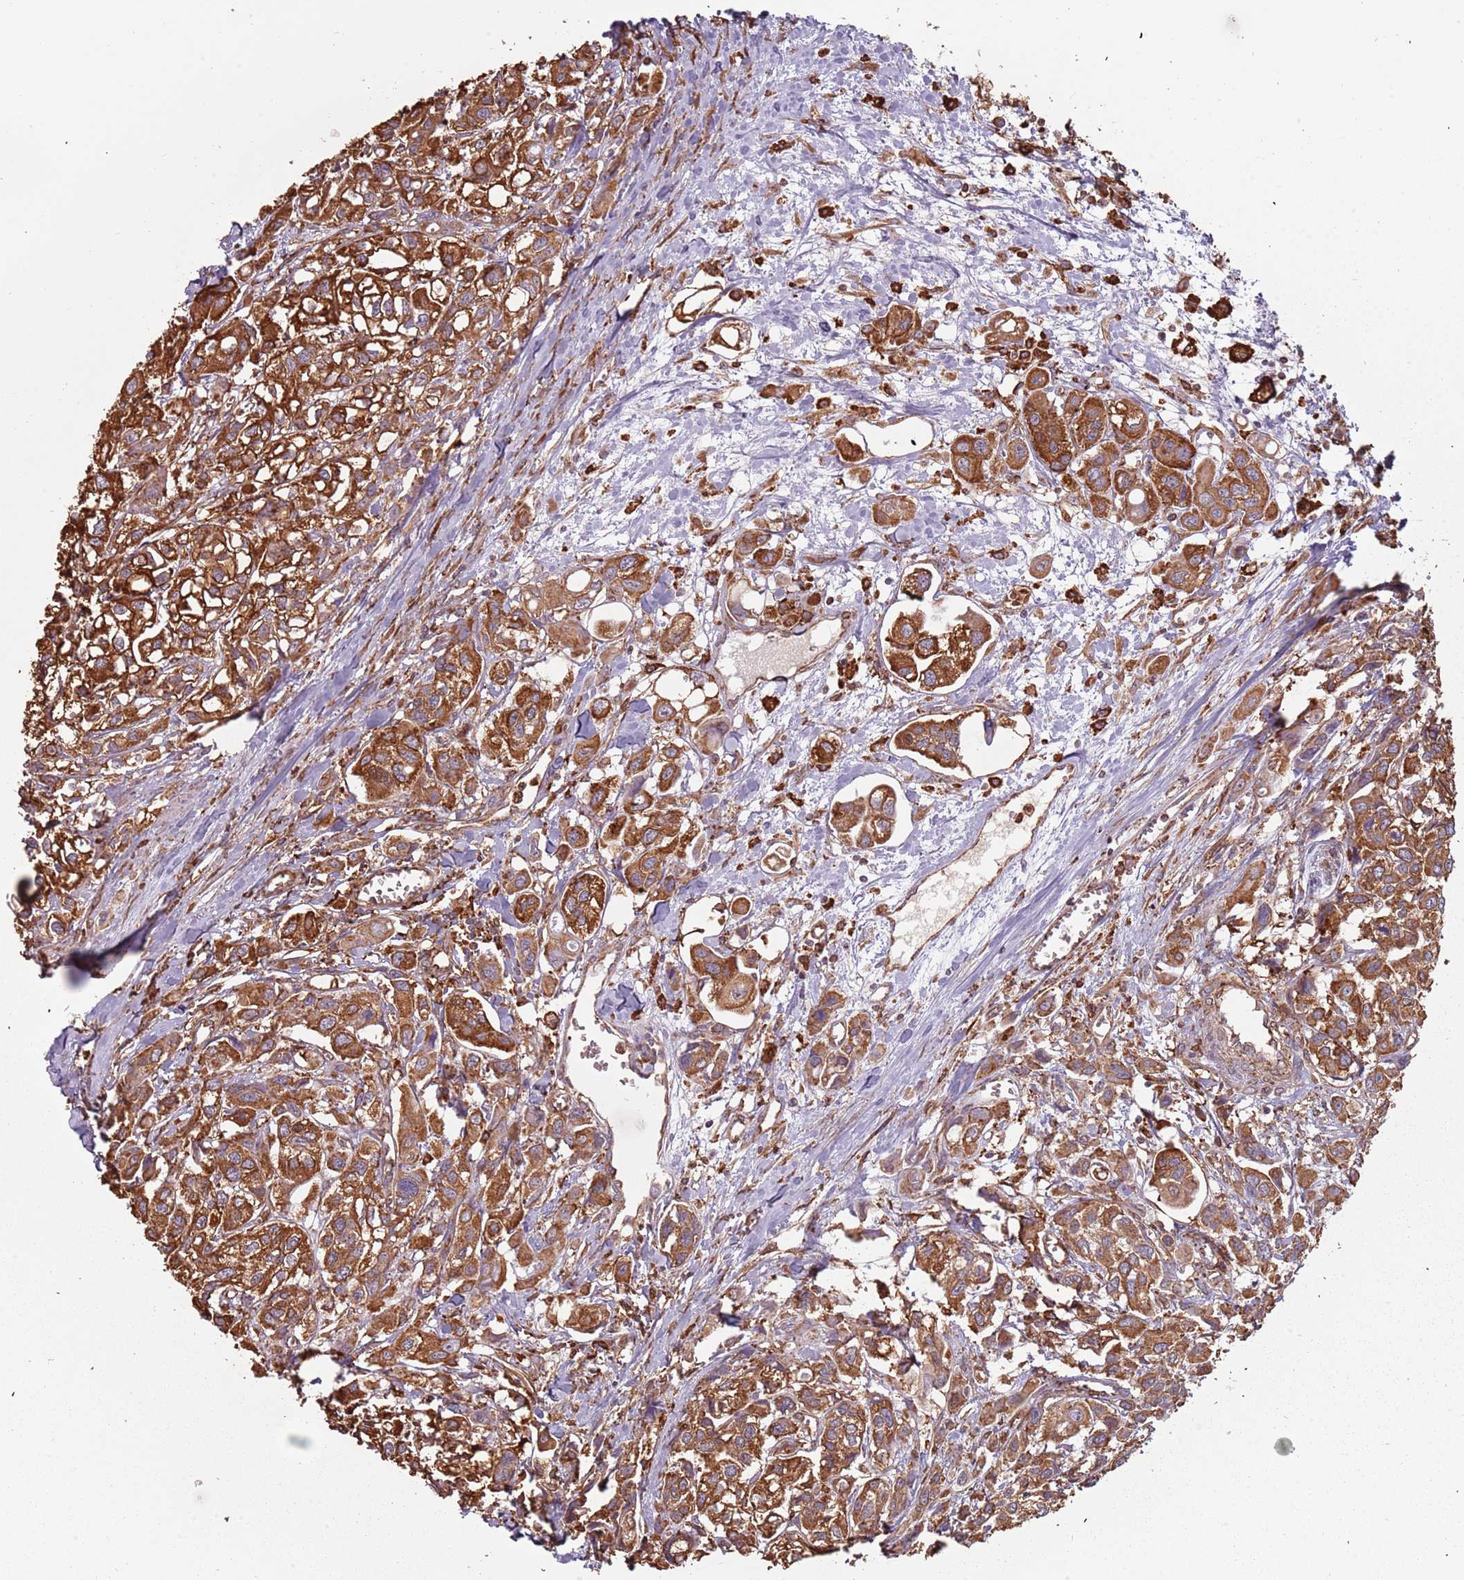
{"staining": {"intensity": "moderate", "quantity": ">75%", "location": "cytoplasmic/membranous"}, "tissue": "urothelial cancer", "cell_type": "Tumor cells", "image_type": "cancer", "snomed": [{"axis": "morphology", "description": "Urothelial carcinoma, High grade"}, {"axis": "topography", "description": "Urinary bladder"}], "caption": "The micrograph shows staining of urothelial carcinoma (high-grade), revealing moderate cytoplasmic/membranous protein expression (brown color) within tumor cells.", "gene": "ATOSB", "patient": {"sex": "male", "age": 67}}